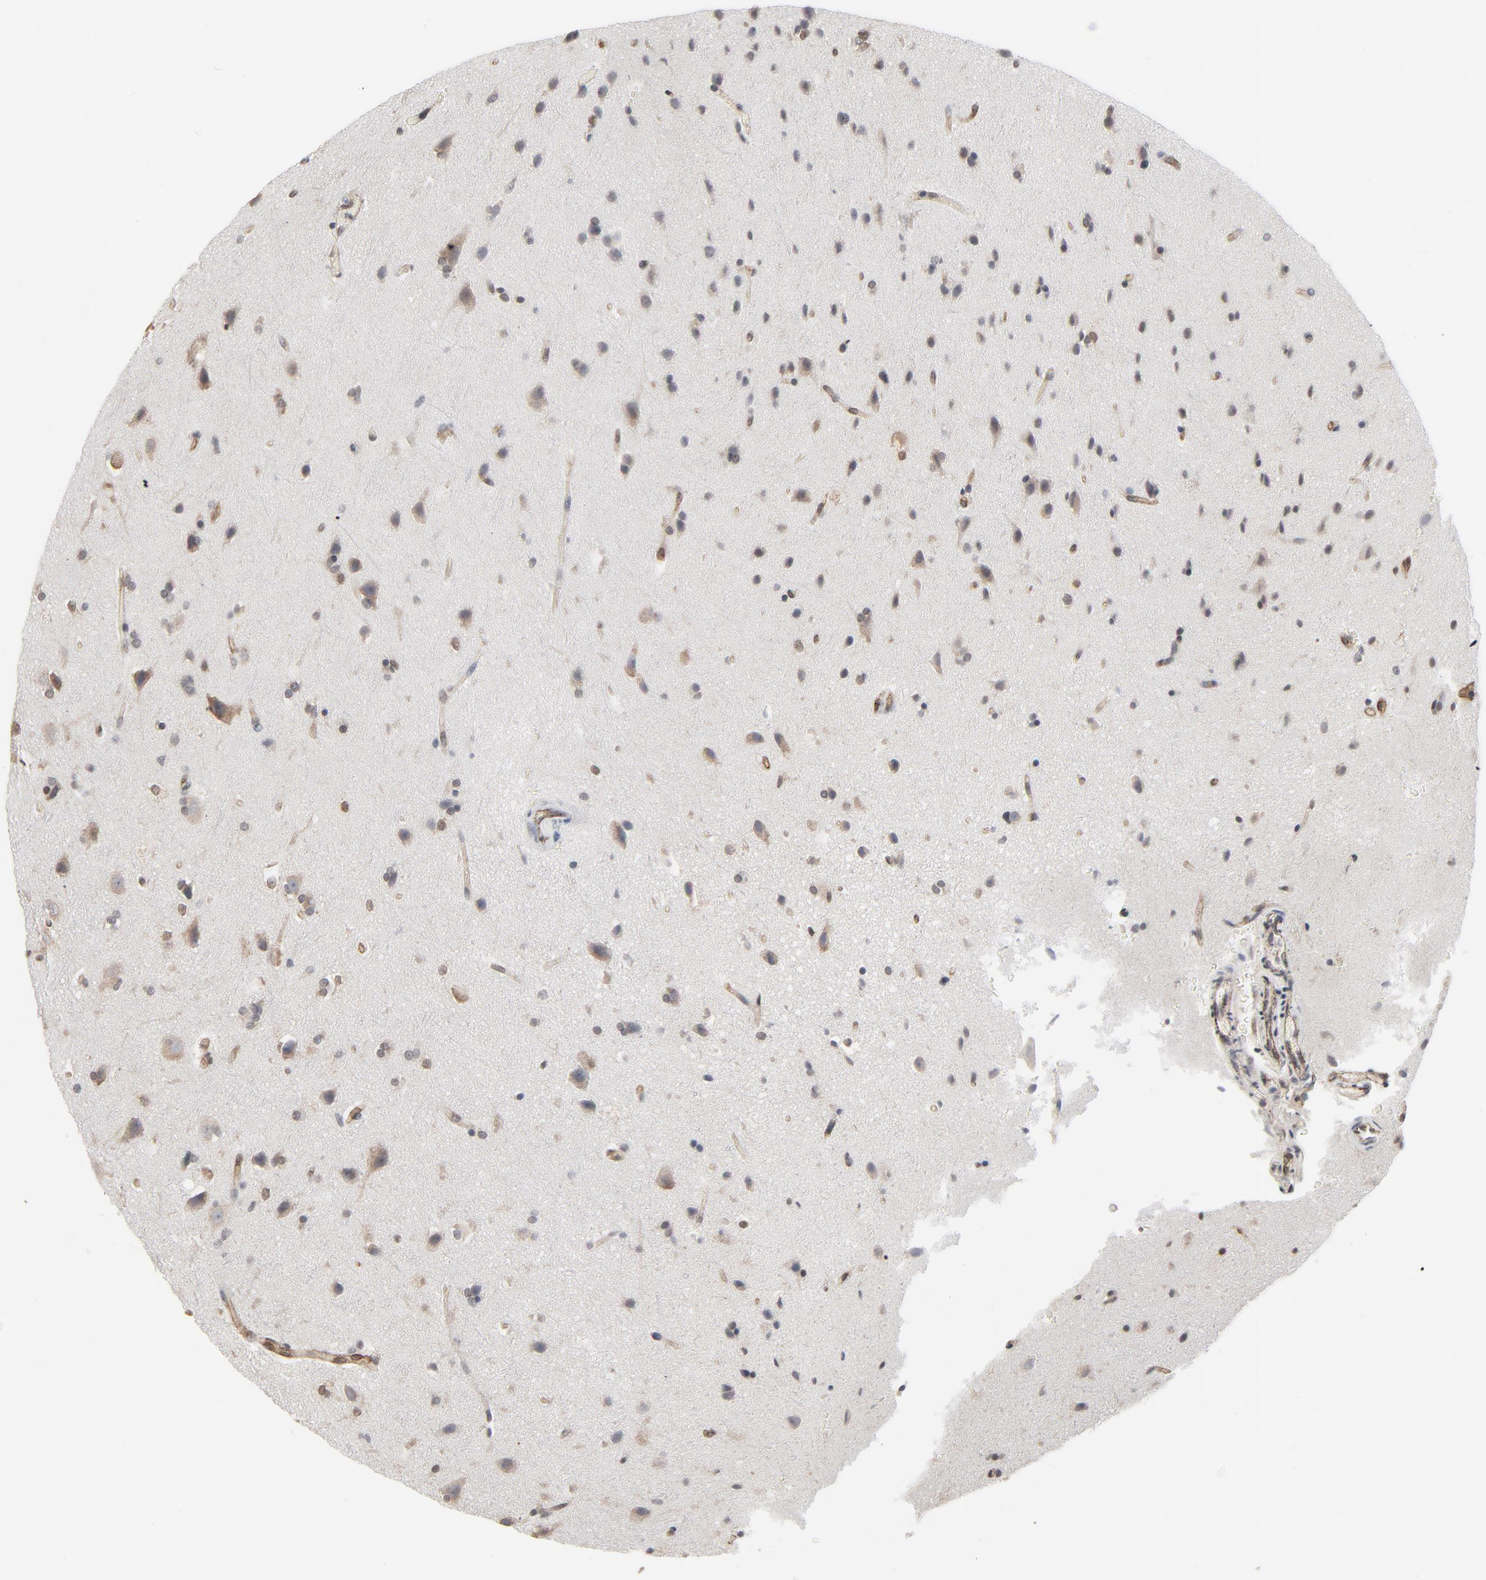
{"staining": {"intensity": "negative", "quantity": "none", "location": "none"}, "tissue": "glioma", "cell_type": "Tumor cells", "image_type": "cancer", "snomed": [{"axis": "morphology", "description": "Glioma, malignant, Low grade"}, {"axis": "topography", "description": "Cerebral cortex"}], "caption": "This is an immunohistochemistry (IHC) image of human glioma. There is no expression in tumor cells.", "gene": "ITPR3", "patient": {"sex": "female", "age": 47}}